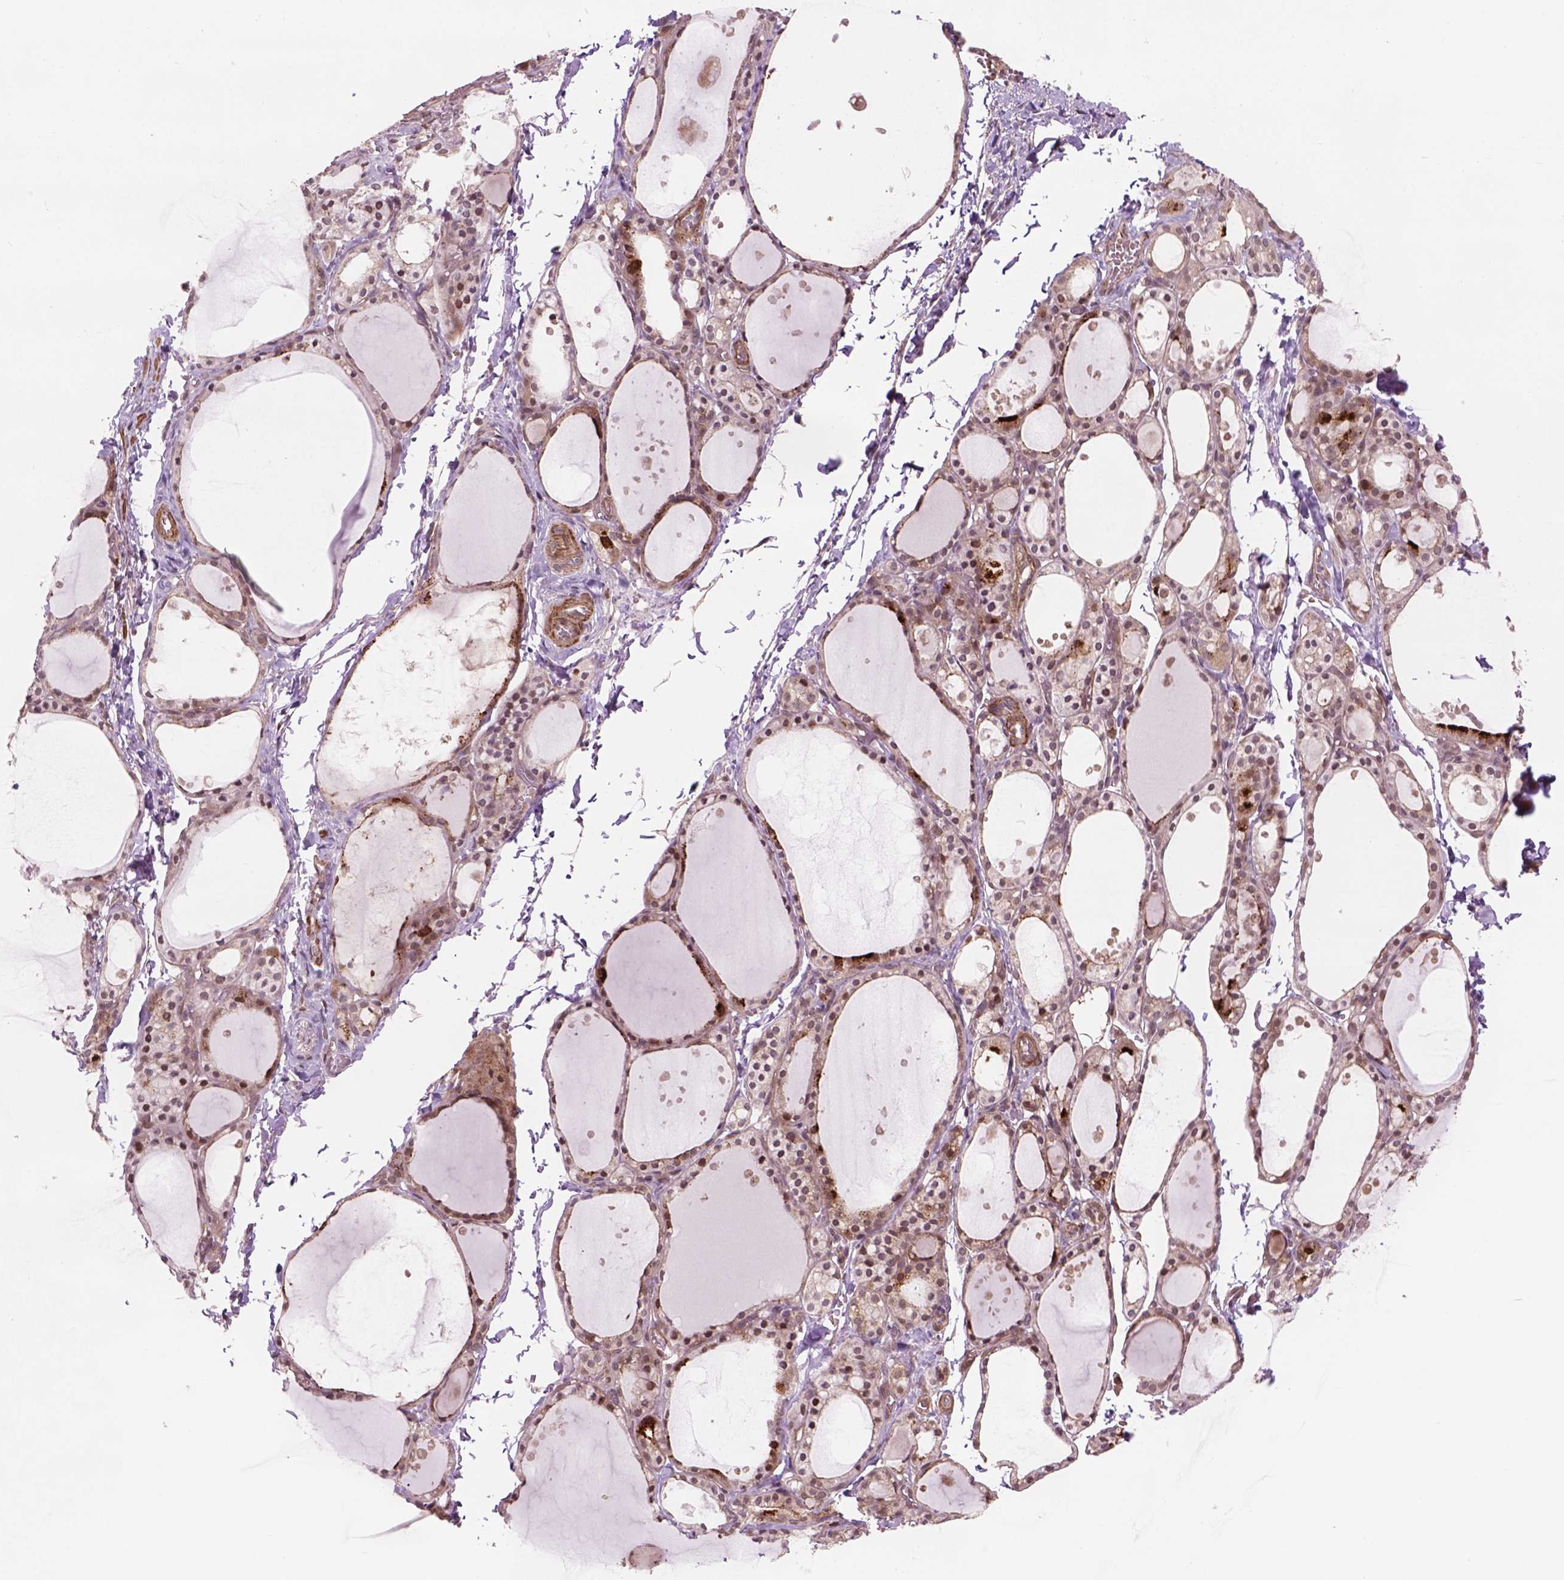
{"staining": {"intensity": "moderate", "quantity": "<25%", "location": "cytoplasmic/membranous,nuclear"}, "tissue": "thyroid gland", "cell_type": "Glandular cells", "image_type": "normal", "snomed": [{"axis": "morphology", "description": "Normal tissue, NOS"}, {"axis": "topography", "description": "Thyroid gland"}], "caption": "A low amount of moderate cytoplasmic/membranous,nuclear expression is seen in about <25% of glandular cells in benign thyroid gland.", "gene": "PSMD11", "patient": {"sex": "male", "age": 68}}